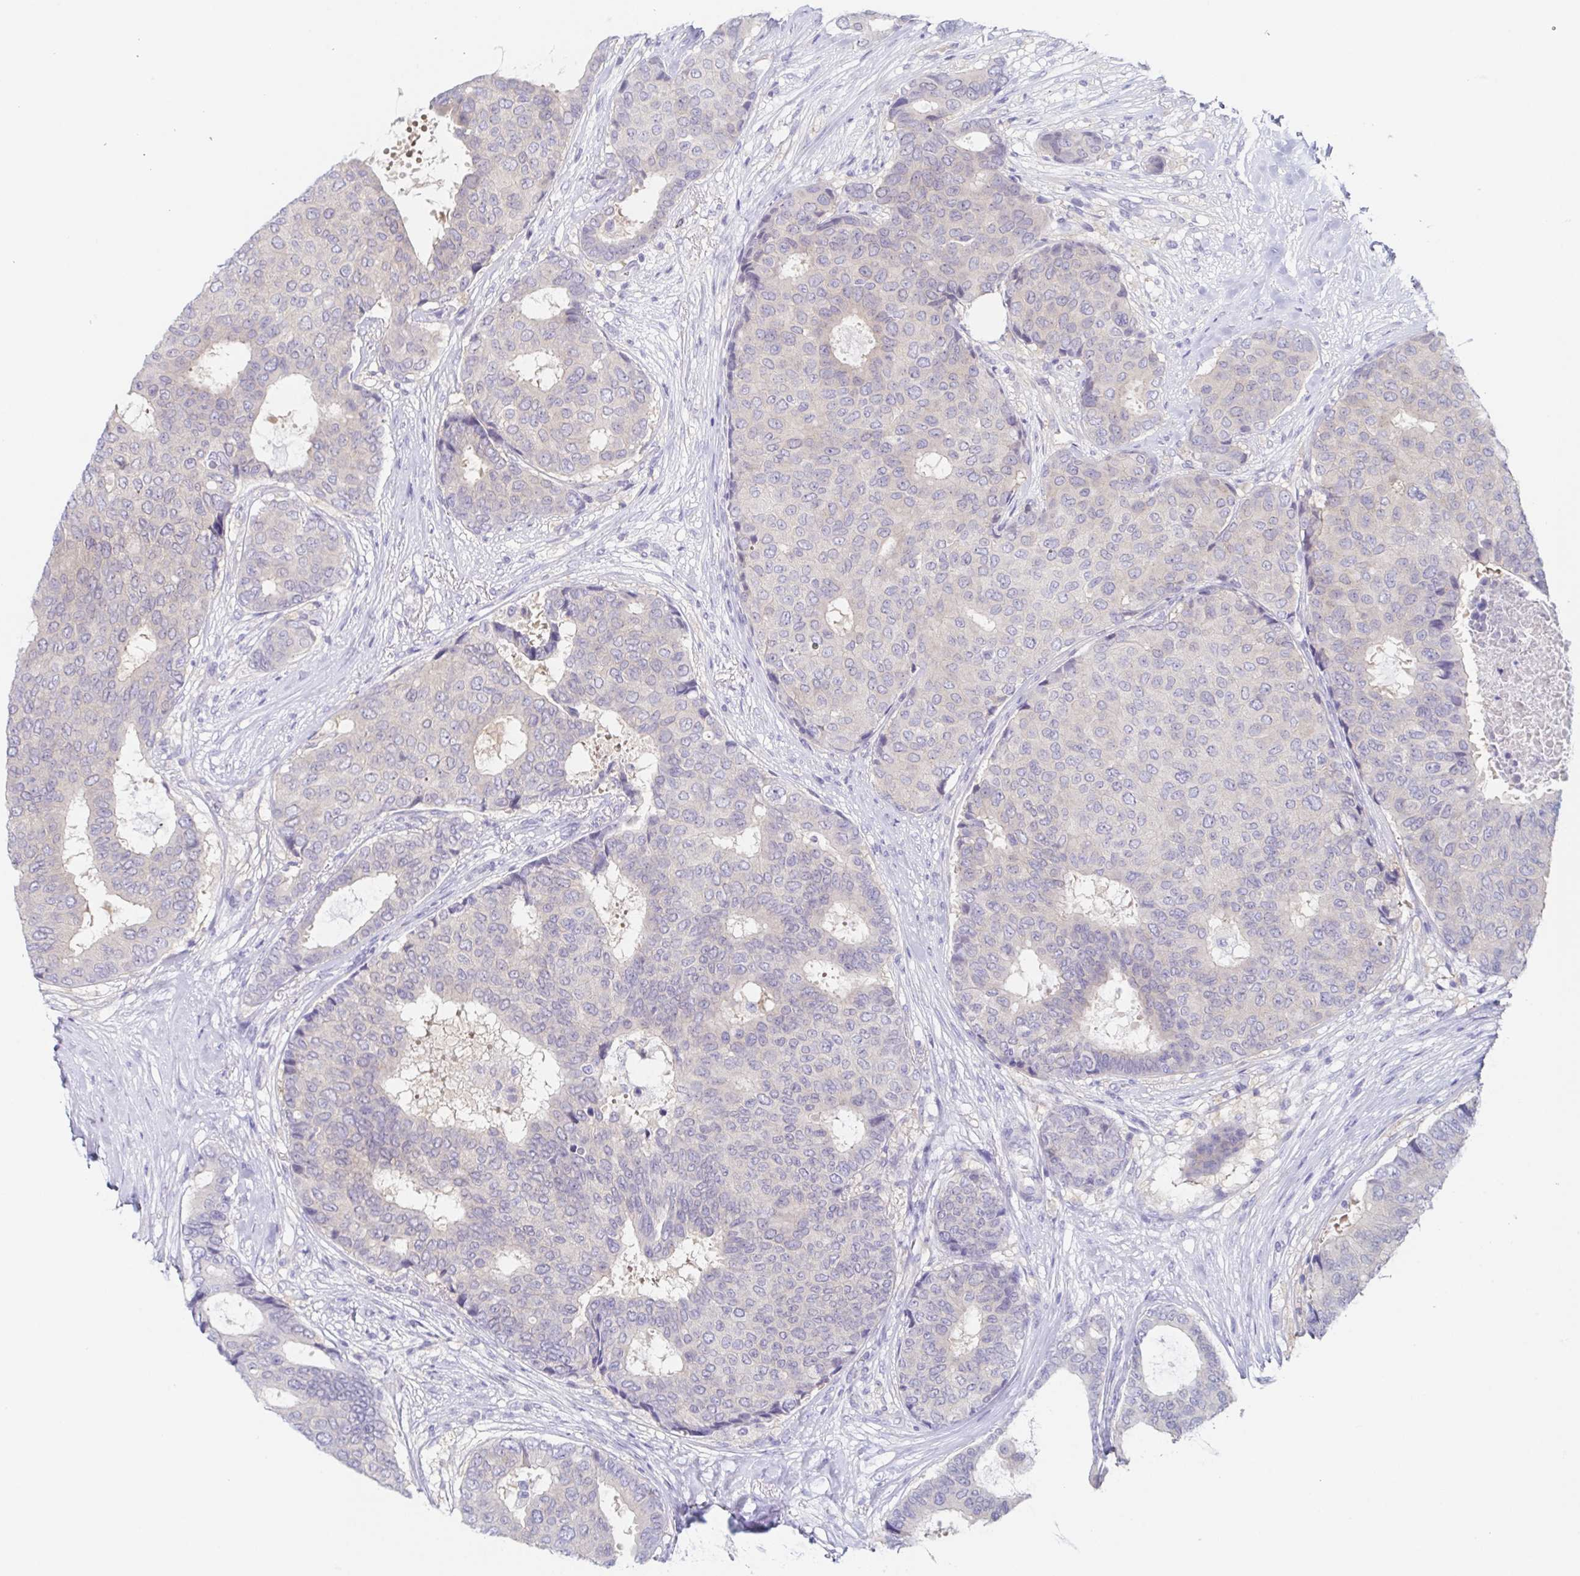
{"staining": {"intensity": "negative", "quantity": "none", "location": "none"}, "tissue": "breast cancer", "cell_type": "Tumor cells", "image_type": "cancer", "snomed": [{"axis": "morphology", "description": "Duct carcinoma"}, {"axis": "topography", "description": "Breast"}], "caption": "There is no significant positivity in tumor cells of breast cancer.", "gene": "HTR2A", "patient": {"sex": "female", "age": 75}}